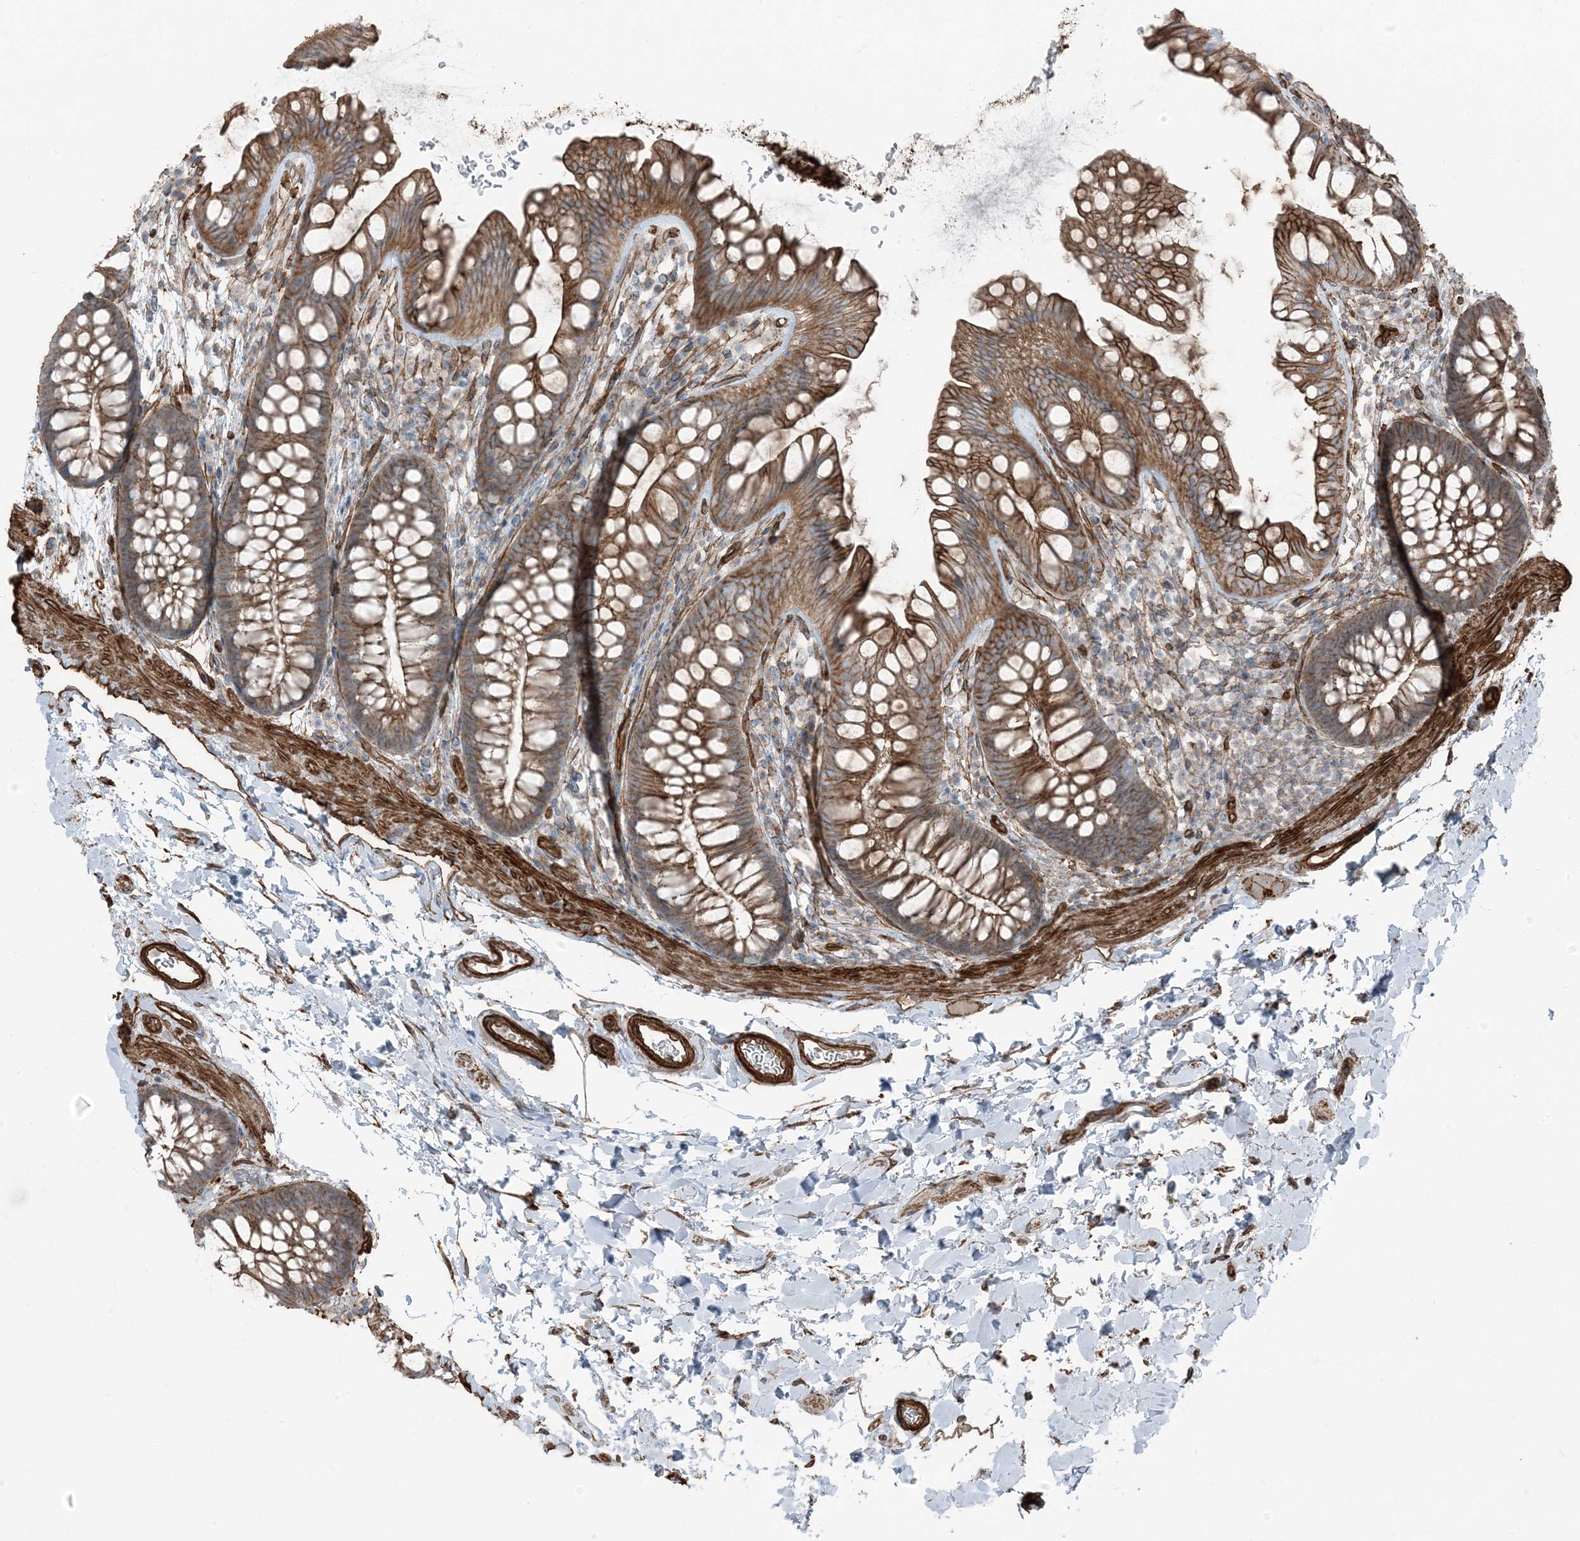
{"staining": {"intensity": "strong", "quantity": ">75%", "location": "cytoplasmic/membranous"}, "tissue": "colon", "cell_type": "Endothelial cells", "image_type": "normal", "snomed": [{"axis": "morphology", "description": "Normal tissue, NOS"}, {"axis": "topography", "description": "Colon"}], "caption": "Strong cytoplasmic/membranous staining is identified in approximately >75% of endothelial cells in normal colon. (Stains: DAB in brown, nuclei in blue, Microscopy: brightfield microscopy at high magnification).", "gene": "ZFP90", "patient": {"sex": "female", "age": 62}}